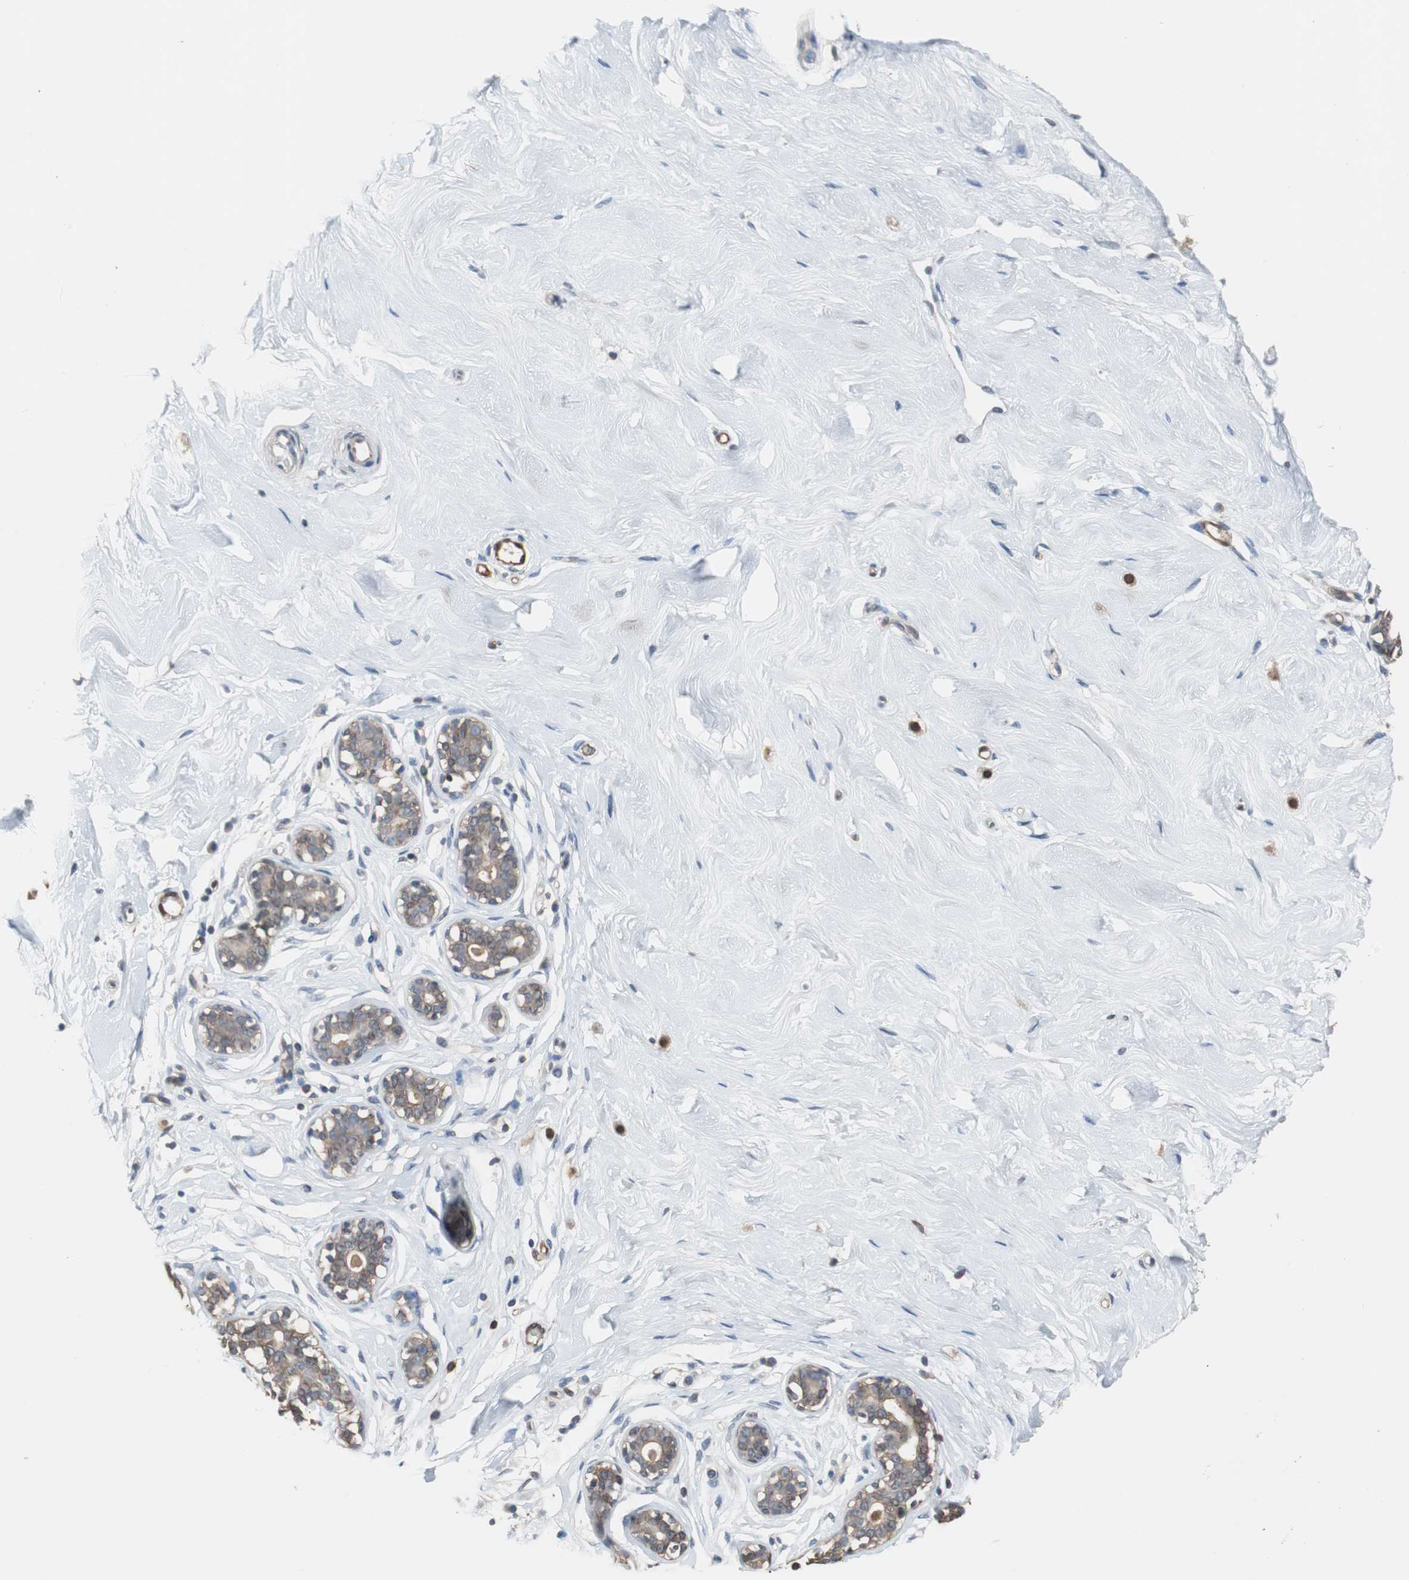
{"staining": {"intensity": "weak", "quantity": "25%-75%", "location": "cytoplasmic/membranous,nuclear"}, "tissue": "breast", "cell_type": "Adipocytes", "image_type": "normal", "snomed": [{"axis": "morphology", "description": "Normal tissue, NOS"}, {"axis": "topography", "description": "Breast"}], "caption": "Approximately 25%-75% of adipocytes in normal breast display weak cytoplasmic/membranous,nuclear protein expression as visualized by brown immunohistochemical staining.", "gene": "ANXA4", "patient": {"sex": "female", "age": 23}}